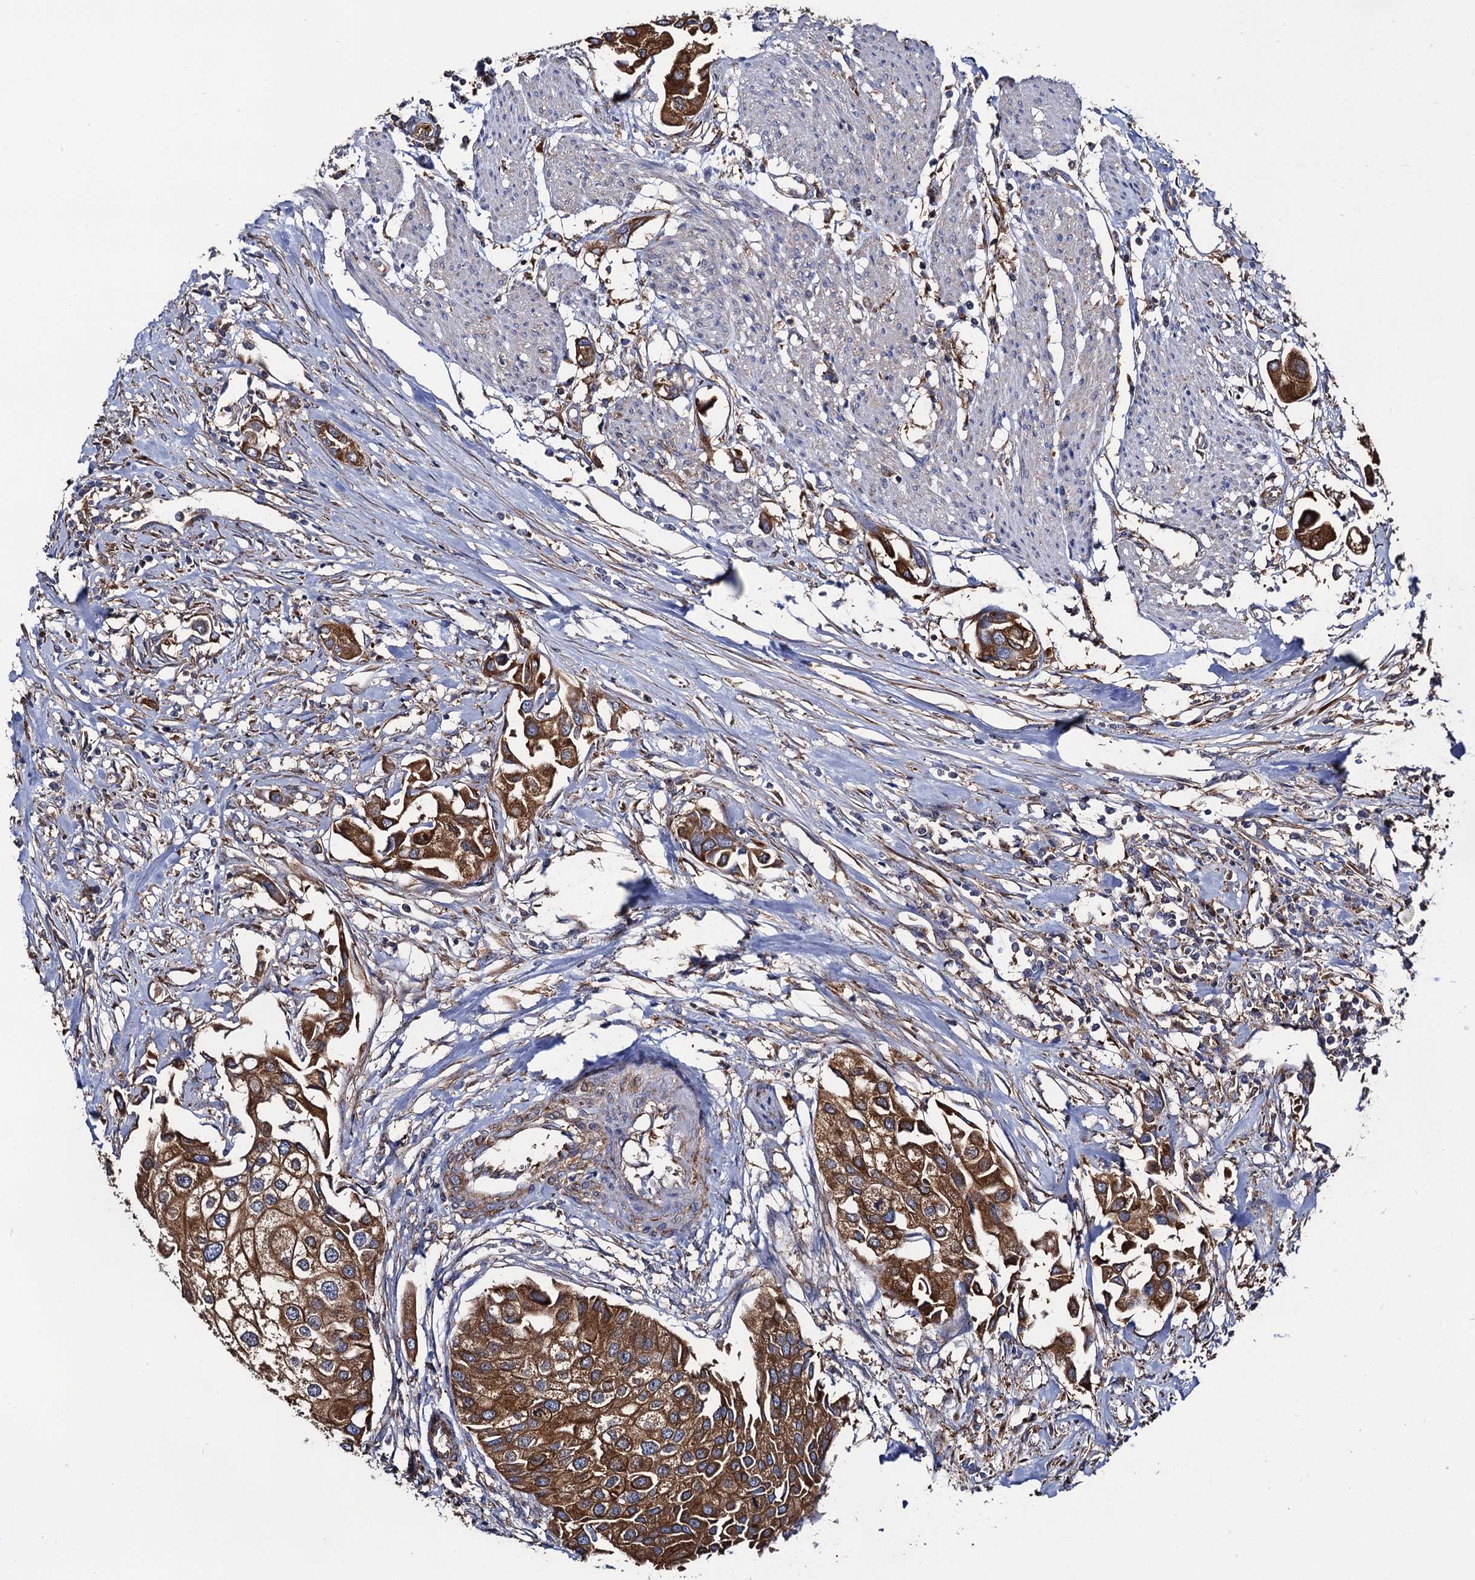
{"staining": {"intensity": "strong", "quantity": ">75%", "location": "cytoplasmic/membranous"}, "tissue": "urothelial cancer", "cell_type": "Tumor cells", "image_type": "cancer", "snomed": [{"axis": "morphology", "description": "Urothelial carcinoma, High grade"}, {"axis": "topography", "description": "Urinary bladder"}], "caption": "A brown stain labels strong cytoplasmic/membranous staining of a protein in urothelial cancer tumor cells. (DAB (3,3'-diaminobenzidine) = brown stain, brightfield microscopy at high magnification).", "gene": "DYDC1", "patient": {"sex": "male", "age": 64}}